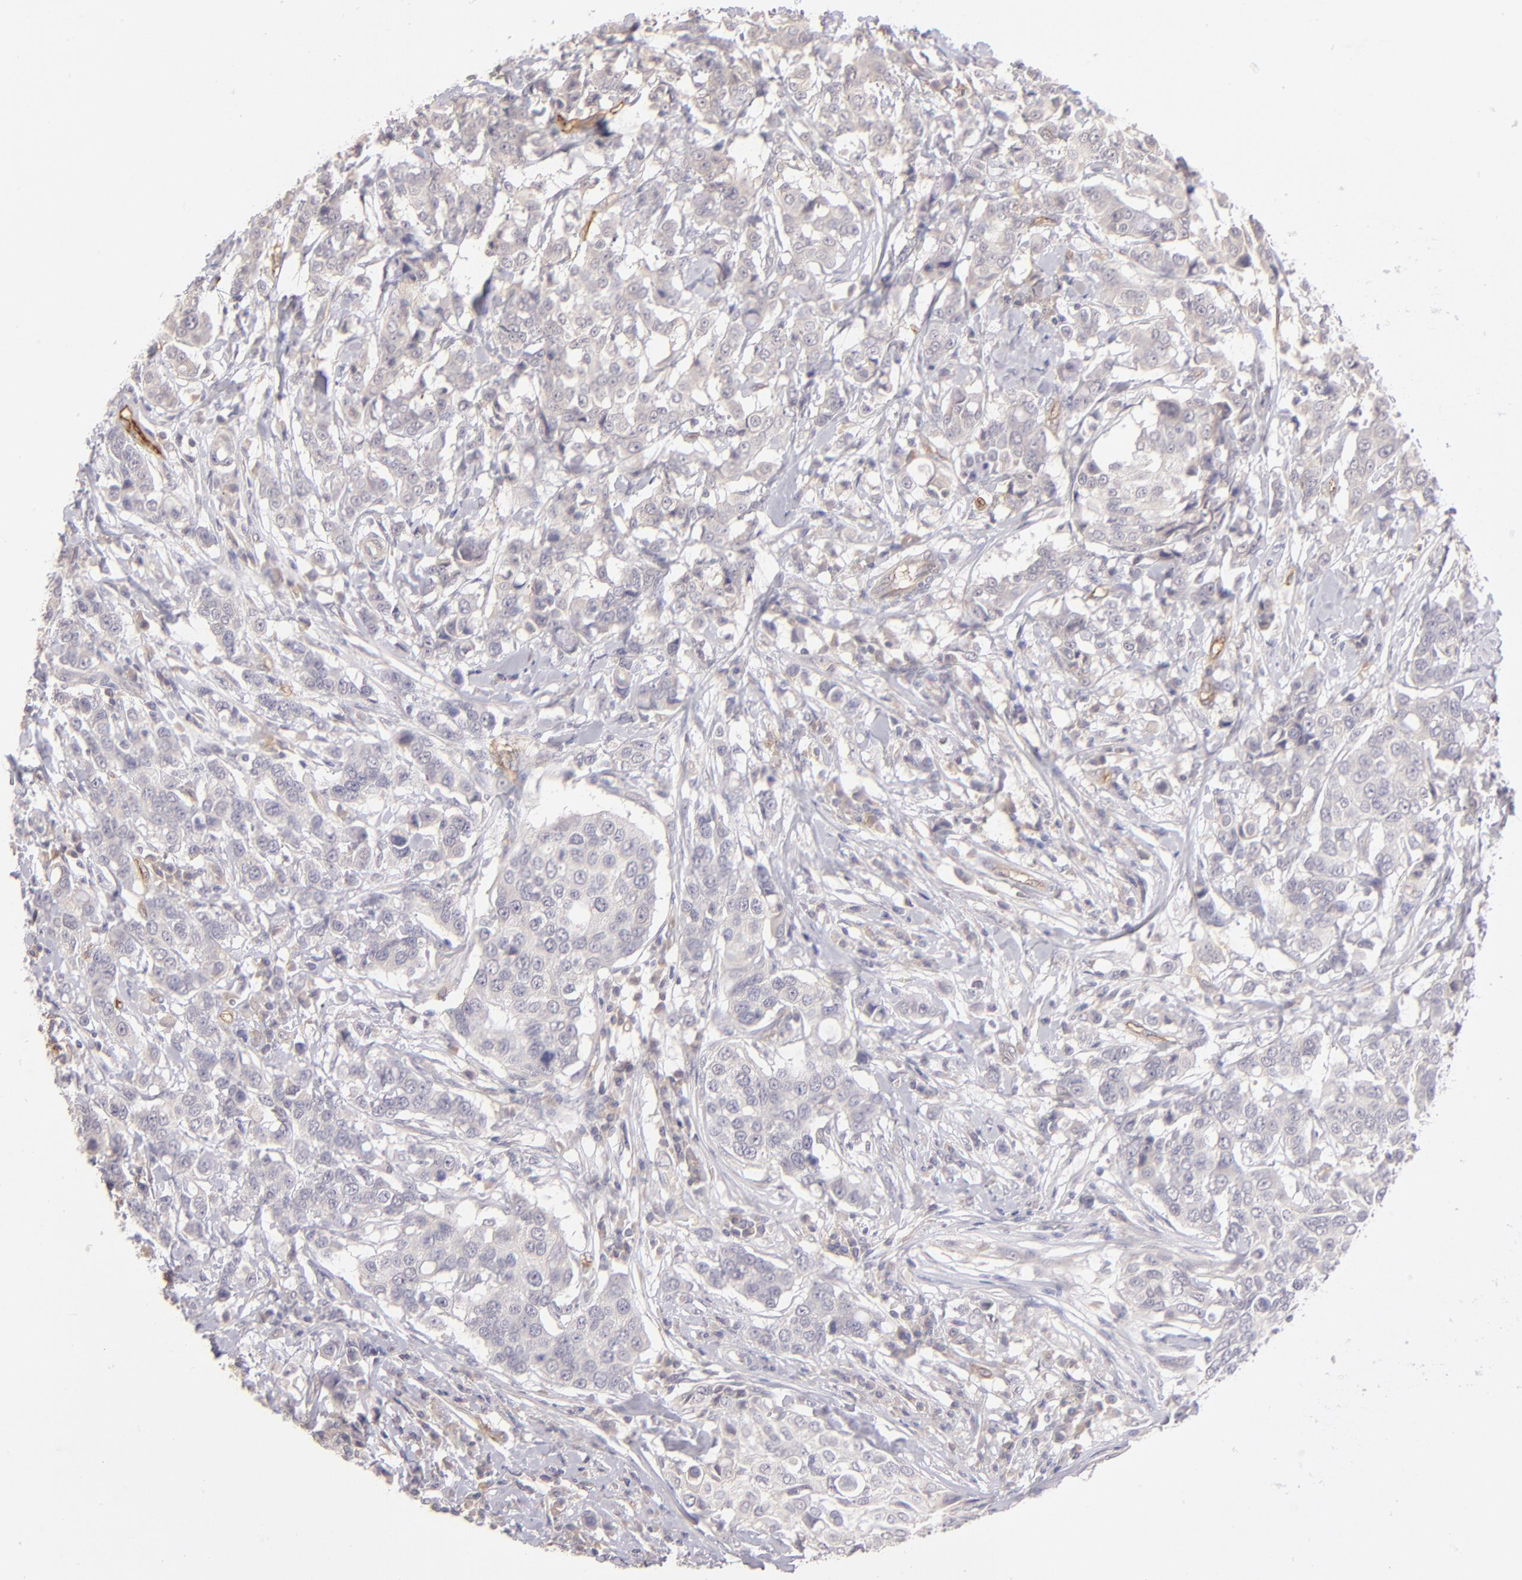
{"staining": {"intensity": "weak", "quantity": "<25%", "location": "cytoplasmic/membranous"}, "tissue": "breast cancer", "cell_type": "Tumor cells", "image_type": "cancer", "snomed": [{"axis": "morphology", "description": "Duct carcinoma"}, {"axis": "topography", "description": "Breast"}], "caption": "Immunohistochemistry histopathology image of neoplastic tissue: breast intraductal carcinoma stained with DAB reveals no significant protein staining in tumor cells. (DAB (3,3'-diaminobenzidine) immunohistochemistry (IHC) with hematoxylin counter stain).", "gene": "THBD", "patient": {"sex": "female", "age": 27}}